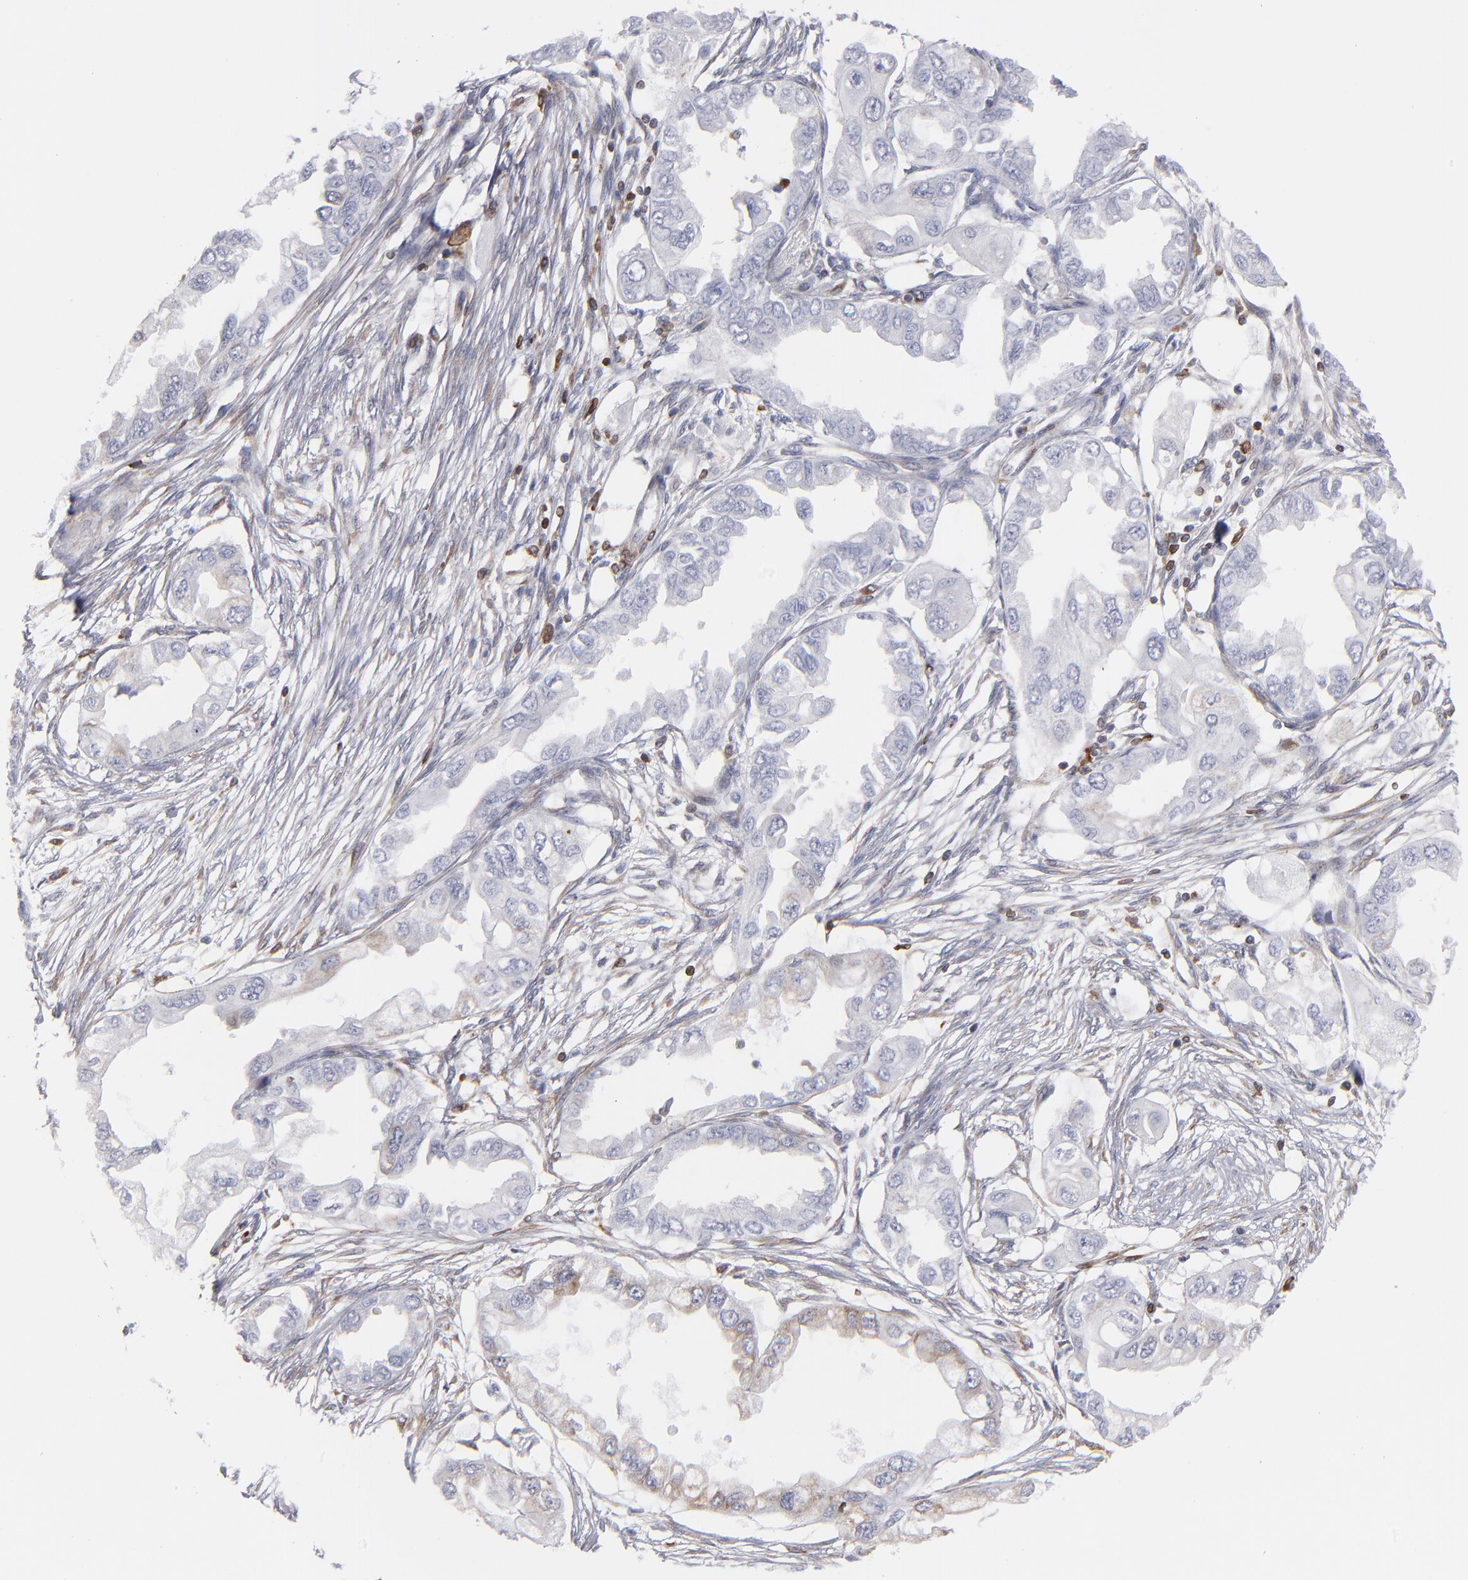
{"staining": {"intensity": "weak", "quantity": "<25%", "location": "cytoplasmic/membranous"}, "tissue": "endometrial cancer", "cell_type": "Tumor cells", "image_type": "cancer", "snomed": [{"axis": "morphology", "description": "Adenocarcinoma, NOS"}, {"axis": "topography", "description": "Endometrium"}], "caption": "Human endometrial cancer (adenocarcinoma) stained for a protein using immunohistochemistry (IHC) exhibits no staining in tumor cells.", "gene": "TMX1", "patient": {"sex": "female", "age": 67}}